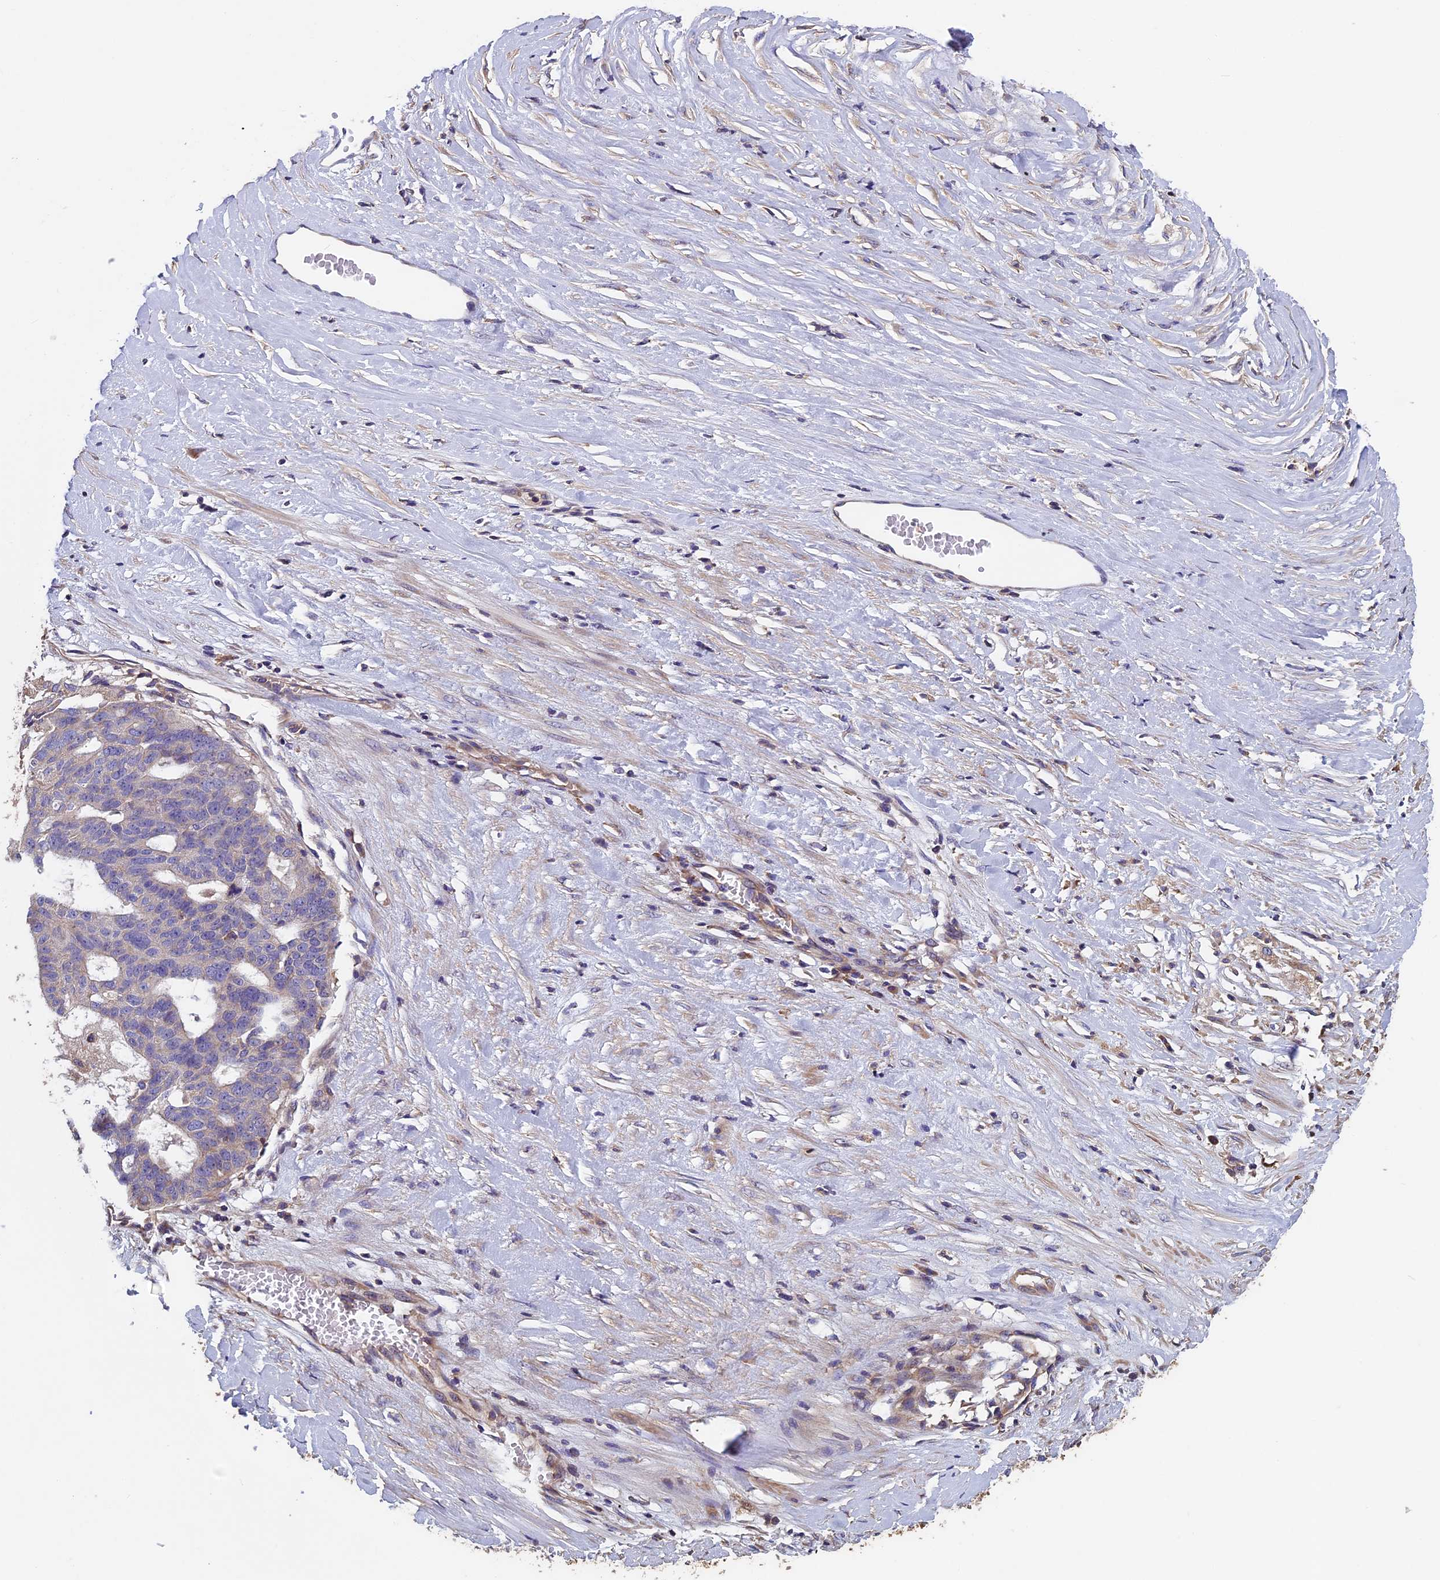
{"staining": {"intensity": "weak", "quantity": "<25%", "location": "cytoplasmic/membranous"}, "tissue": "ovarian cancer", "cell_type": "Tumor cells", "image_type": "cancer", "snomed": [{"axis": "morphology", "description": "Cystadenocarcinoma, serous, NOS"}, {"axis": "topography", "description": "Ovary"}], "caption": "This is a micrograph of IHC staining of ovarian serous cystadenocarcinoma, which shows no expression in tumor cells. (DAB (3,3'-diaminobenzidine) immunohistochemistry visualized using brightfield microscopy, high magnification).", "gene": "CCDC153", "patient": {"sex": "female", "age": 59}}